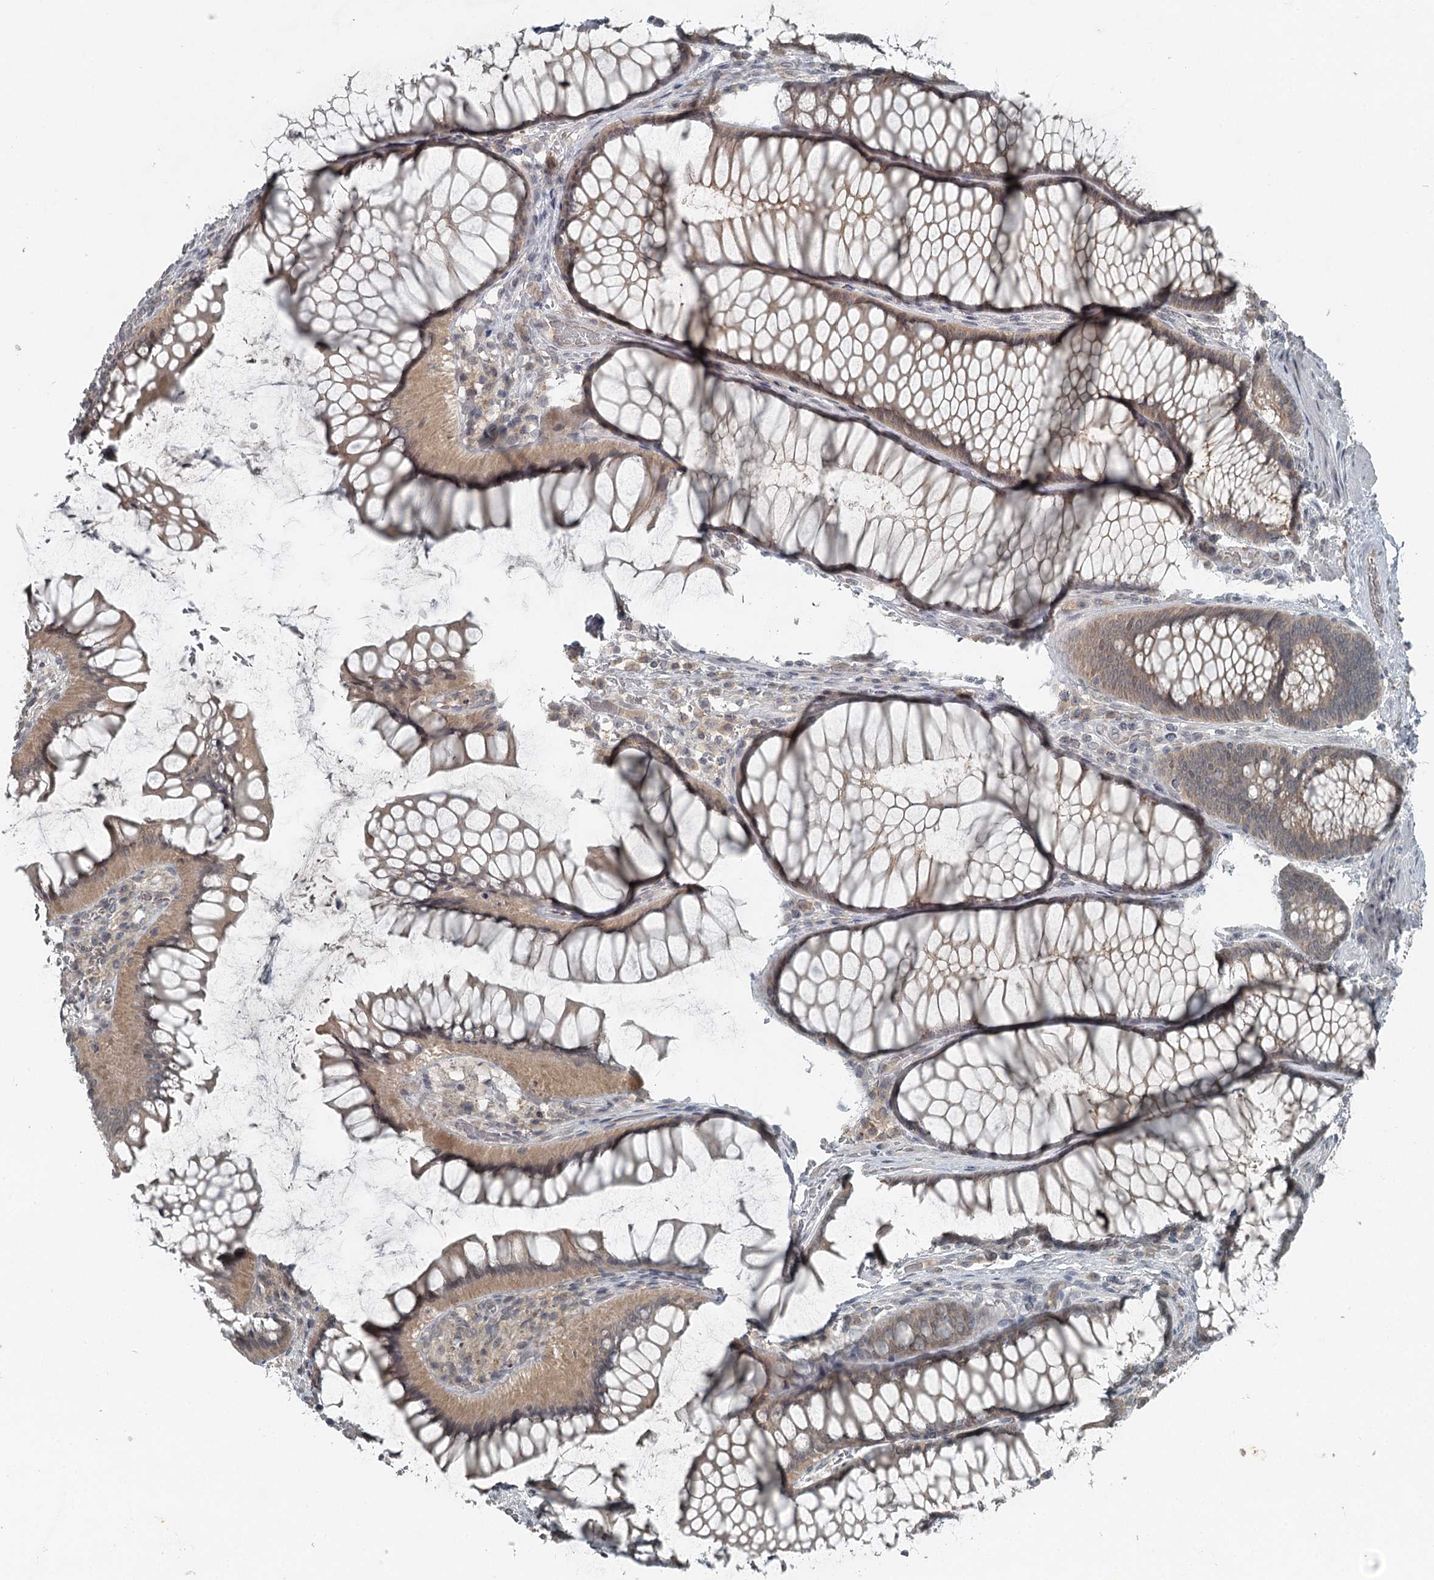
{"staining": {"intensity": "weak", "quantity": ">75%", "location": "cytoplasmic/membranous"}, "tissue": "colon", "cell_type": "Endothelial cells", "image_type": "normal", "snomed": [{"axis": "morphology", "description": "Normal tissue, NOS"}, {"axis": "topography", "description": "Colon"}], "caption": "Immunohistochemical staining of normal colon shows >75% levels of weak cytoplasmic/membranous protein expression in about >75% of endothelial cells. Using DAB (brown) and hematoxylin (blue) stains, captured at high magnification using brightfield microscopy.", "gene": "SLC39A8", "patient": {"sex": "female", "age": 82}}